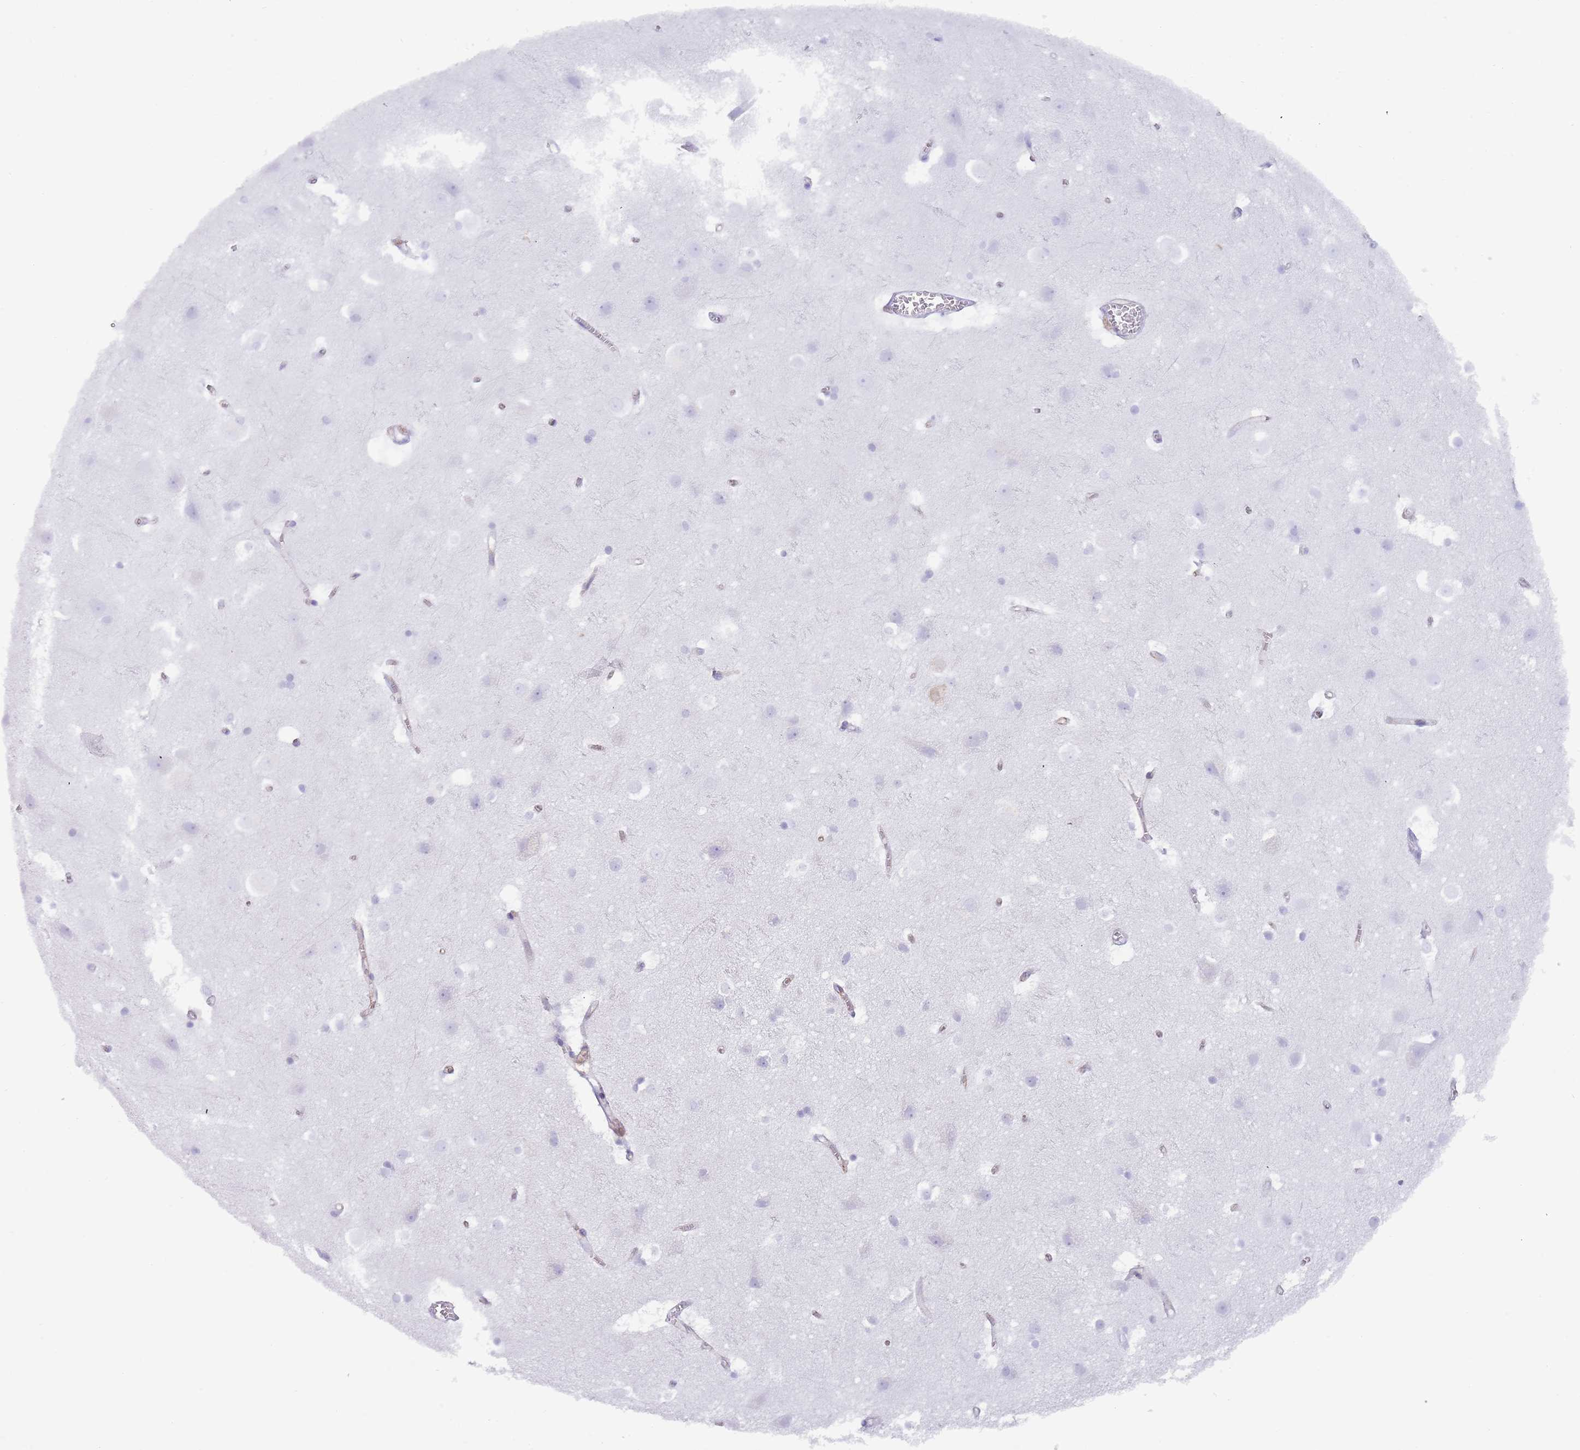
{"staining": {"intensity": "moderate", "quantity": "25%-75%", "location": "nuclear"}, "tissue": "cerebral cortex", "cell_type": "Endothelial cells", "image_type": "normal", "snomed": [{"axis": "morphology", "description": "Normal tissue, NOS"}, {"axis": "topography", "description": "Cerebral cortex"}], "caption": "Immunohistochemistry micrograph of normal cerebral cortex: human cerebral cortex stained using IHC exhibits medium levels of moderate protein expression localized specifically in the nuclear of endothelial cells, appearing as a nuclear brown color.", "gene": "ENSG00000285547", "patient": {"sex": "male", "age": 54}}